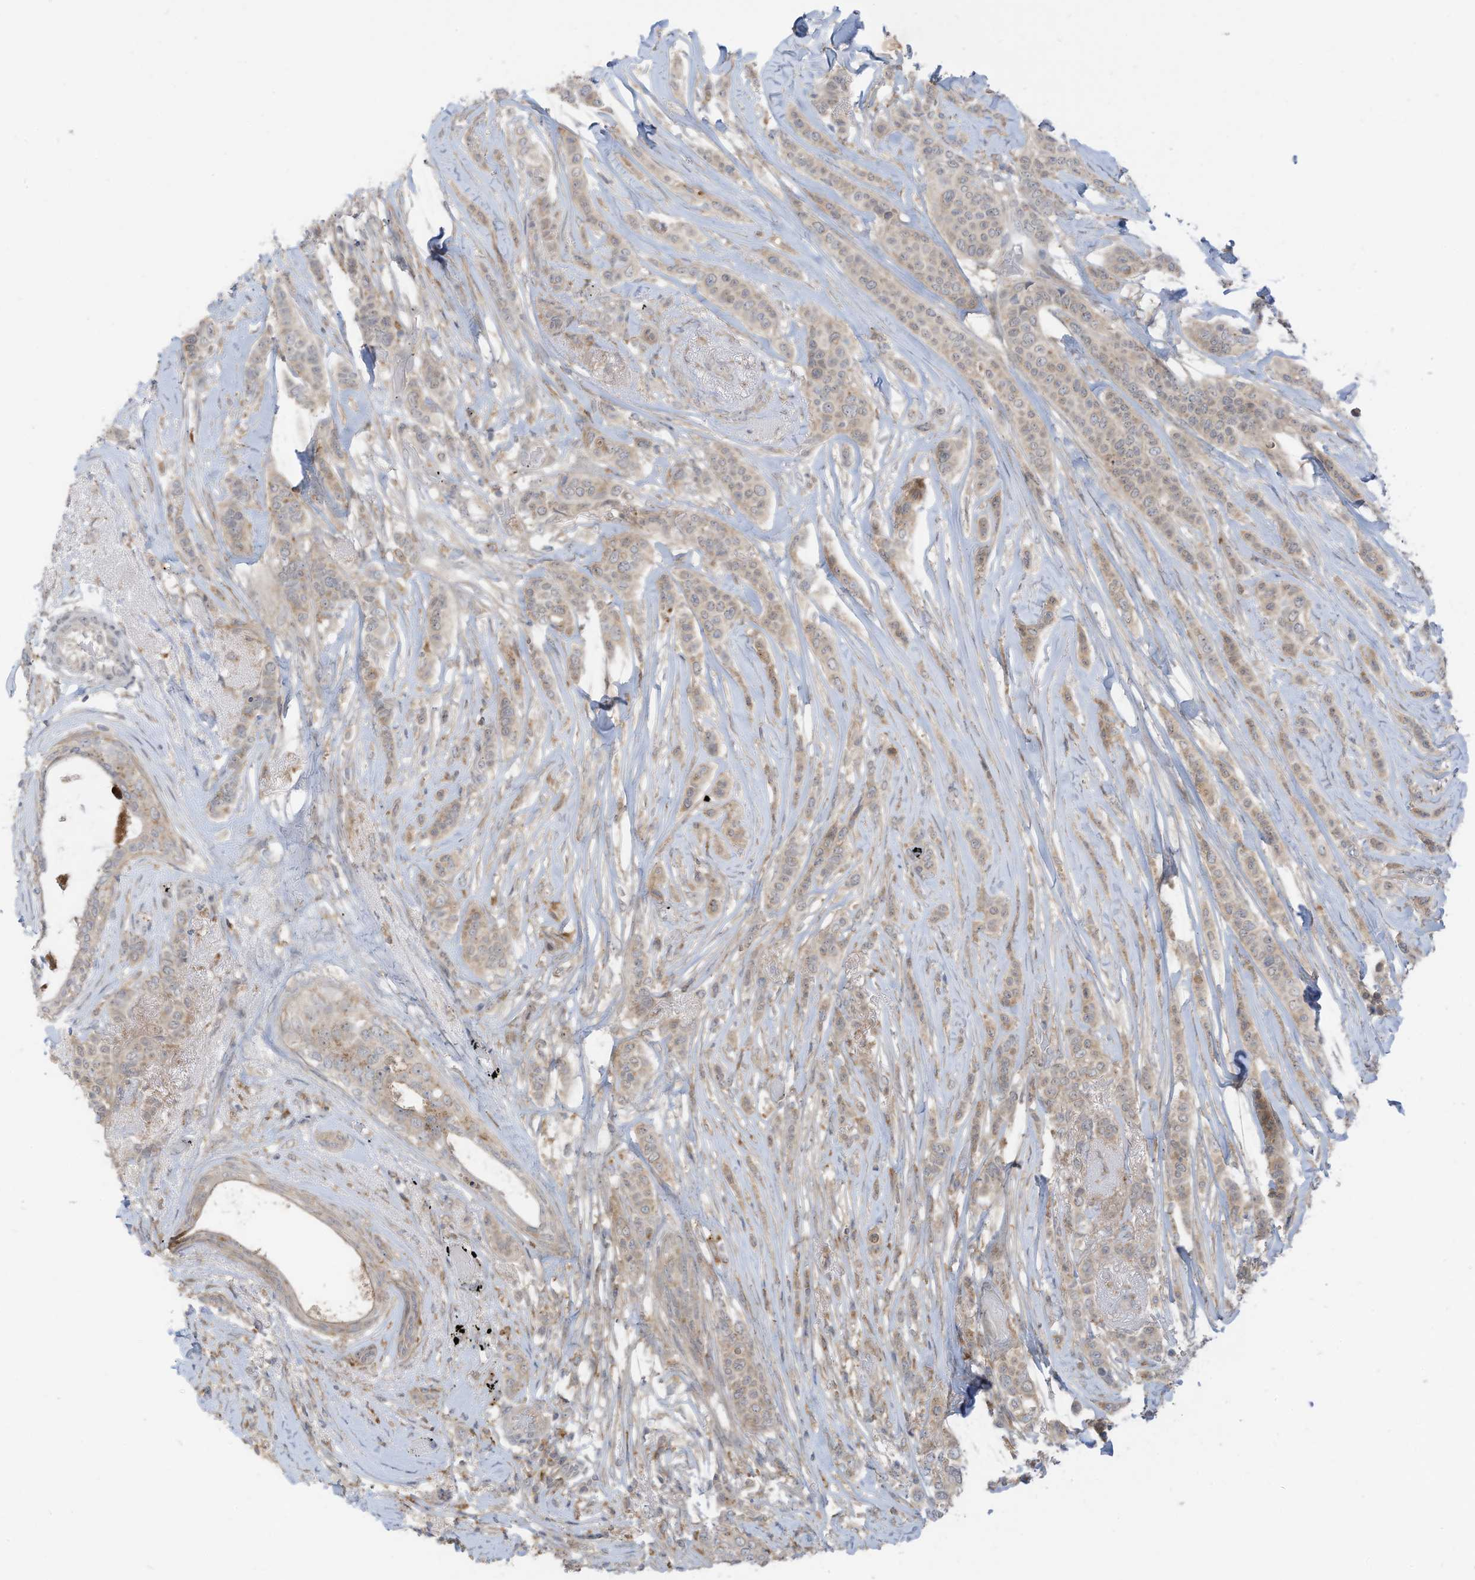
{"staining": {"intensity": "weak", "quantity": ">75%", "location": "cytoplasmic/membranous"}, "tissue": "breast cancer", "cell_type": "Tumor cells", "image_type": "cancer", "snomed": [{"axis": "morphology", "description": "Lobular carcinoma"}, {"axis": "topography", "description": "Breast"}], "caption": "IHC of human breast lobular carcinoma reveals low levels of weak cytoplasmic/membranous positivity in about >75% of tumor cells. (DAB IHC with brightfield microscopy, high magnification).", "gene": "DZIP3", "patient": {"sex": "female", "age": 51}}